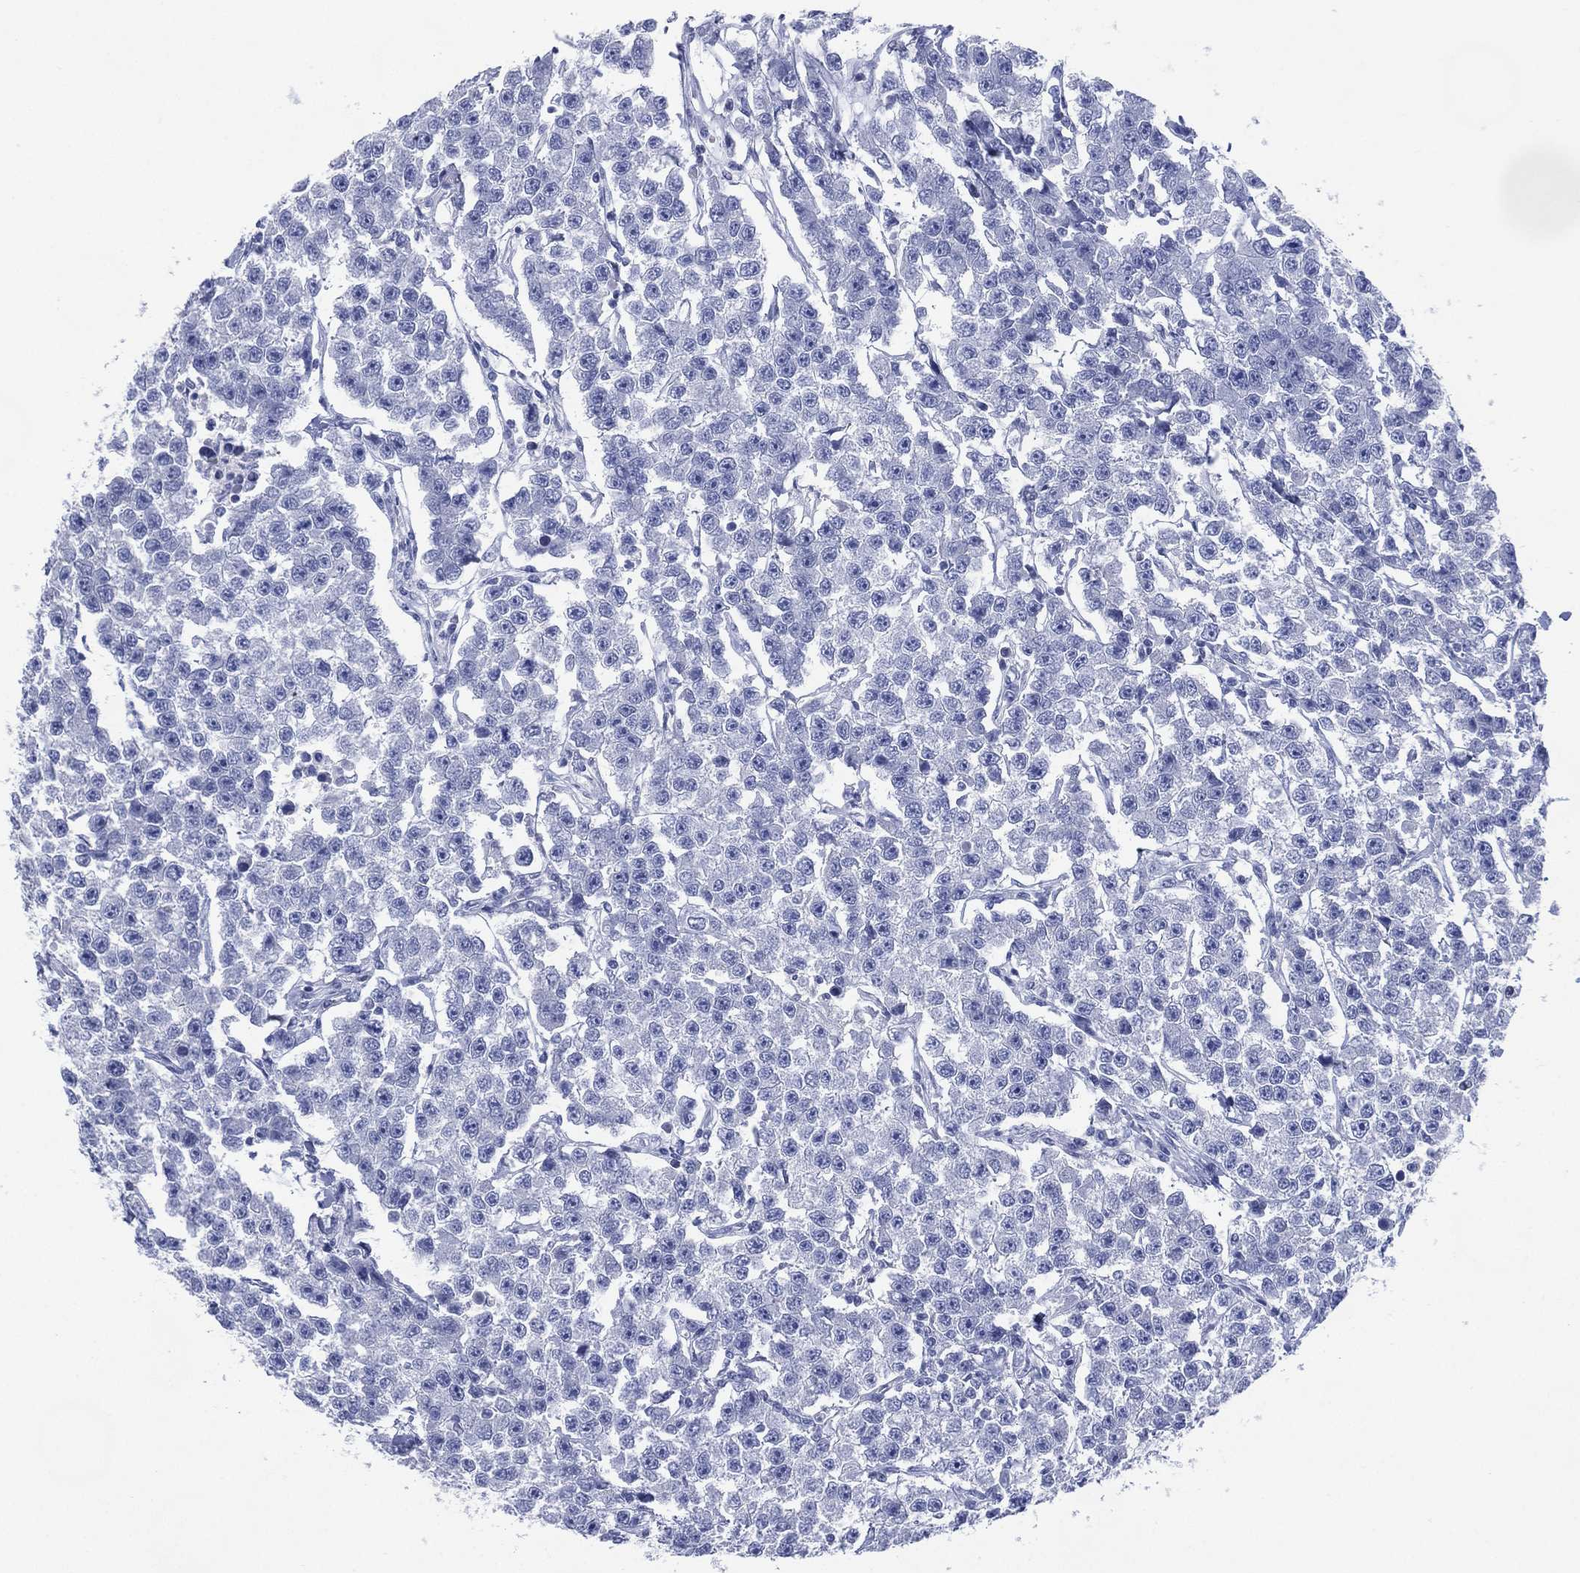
{"staining": {"intensity": "negative", "quantity": "none", "location": "none"}, "tissue": "testis cancer", "cell_type": "Tumor cells", "image_type": "cancer", "snomed": [{"axis": "morphology", "description": "Seminoma, NOS"}, {"axis": "topography", "description": "Testis"}], "caption": "Immunohistochemistry (IHC) histopathology image of testis cancer (seminoma) stained for a protein (brown), which exhibits no expression in tumor cells.", "gene": "TMEM247", "patient": {"sex": "male", "age": 59}}